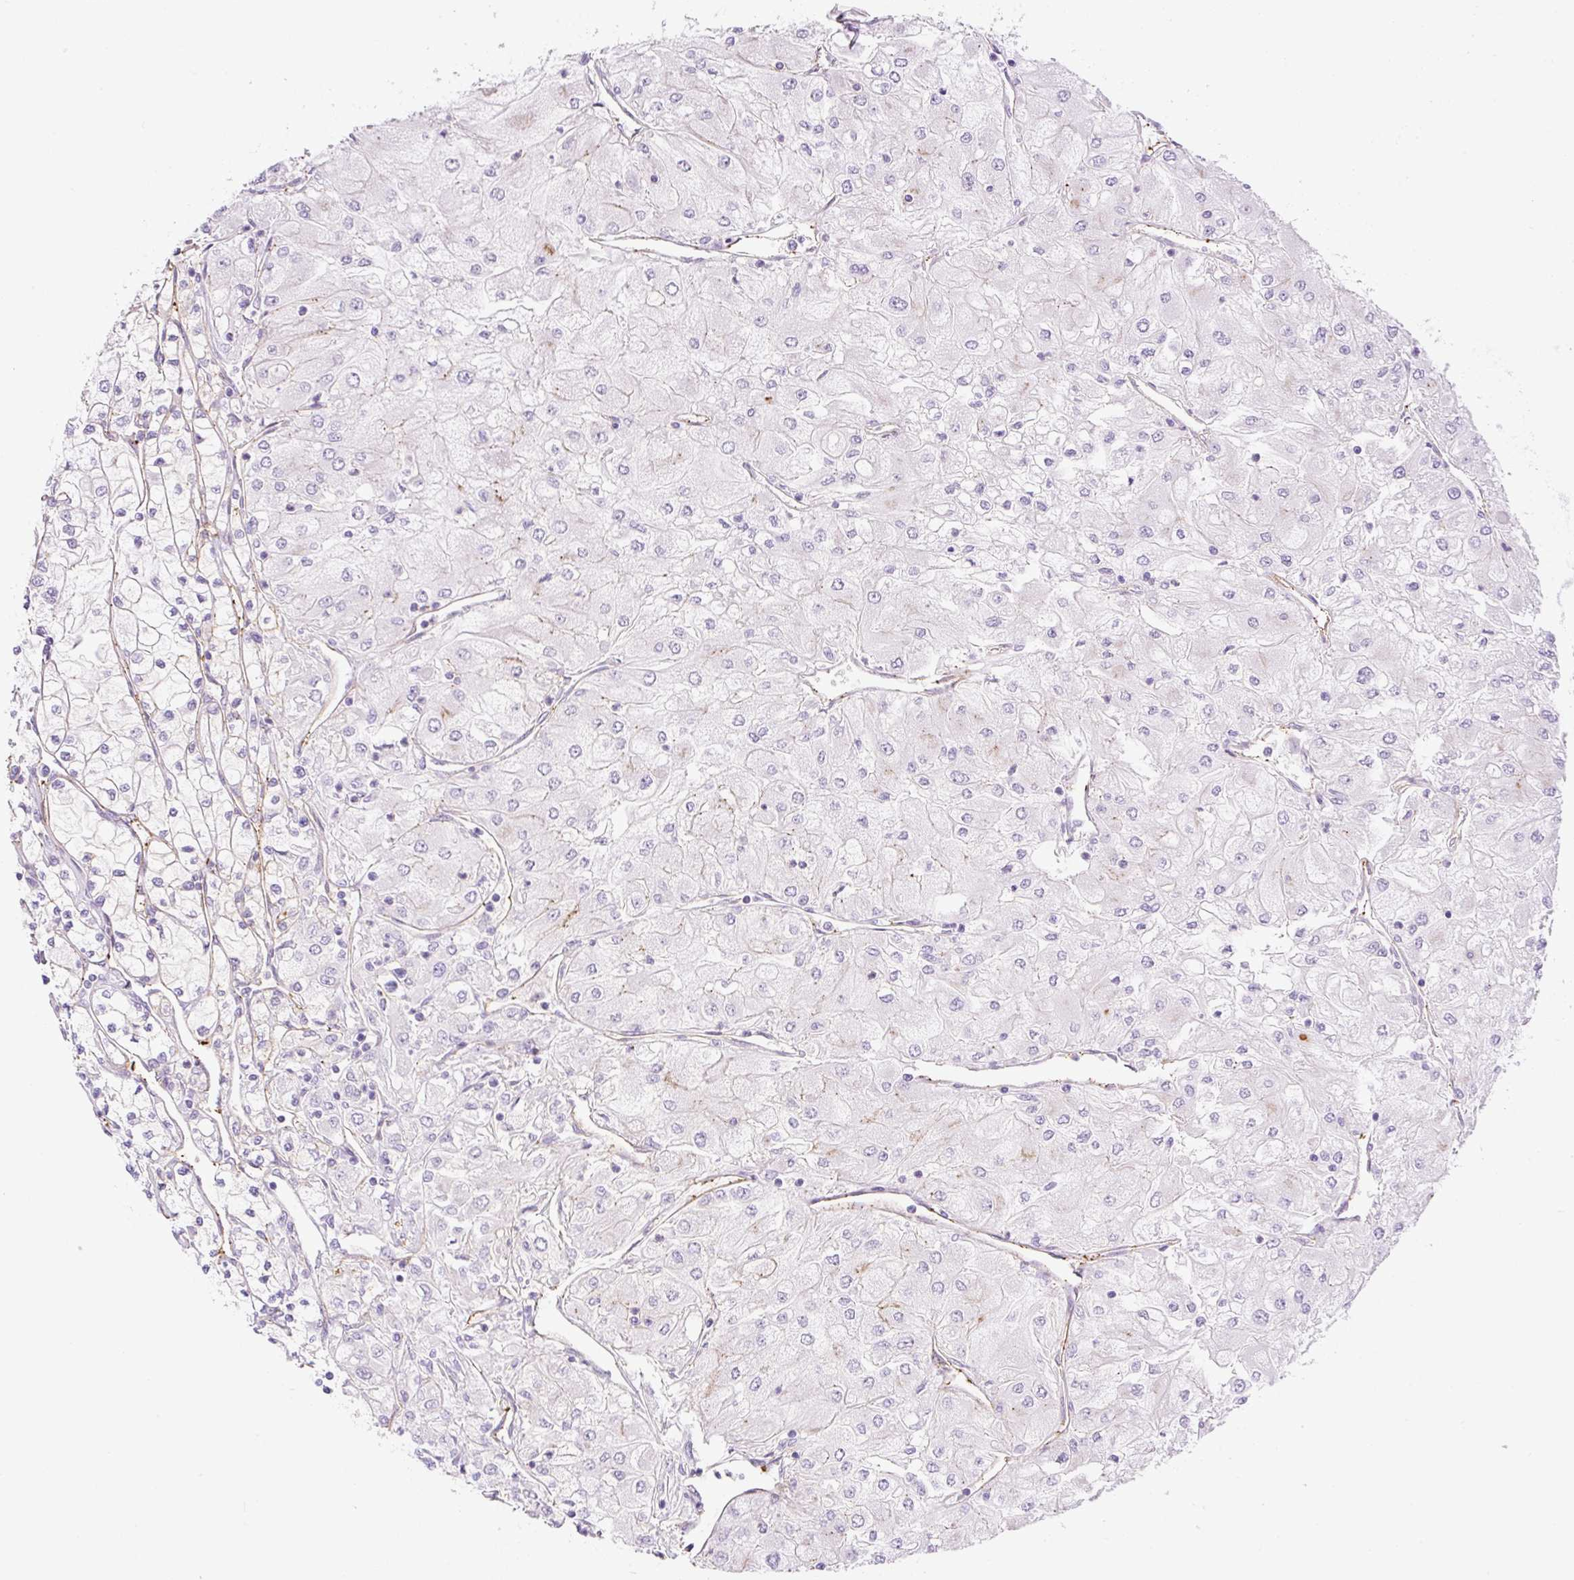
{"staining": {"intensity": "negative", "quantity": "none", "location": "none"}, "tissue": "renal cancer", "cell_type": "Tumor cells", "image_type": "cancer", "snomed": [{"axis": "morphology", "description": "Adenocarcinoma, NOS"}, {"axis": "topography", "description": "Kidney"}], "caption": "This is an immunohistochemistry (IHC) photomicrograph of human renal adenocarcinoma. There is no positivity in tumor cells.", "gene": "EHD3", "patient": {"sex": "male", "age": 80}}